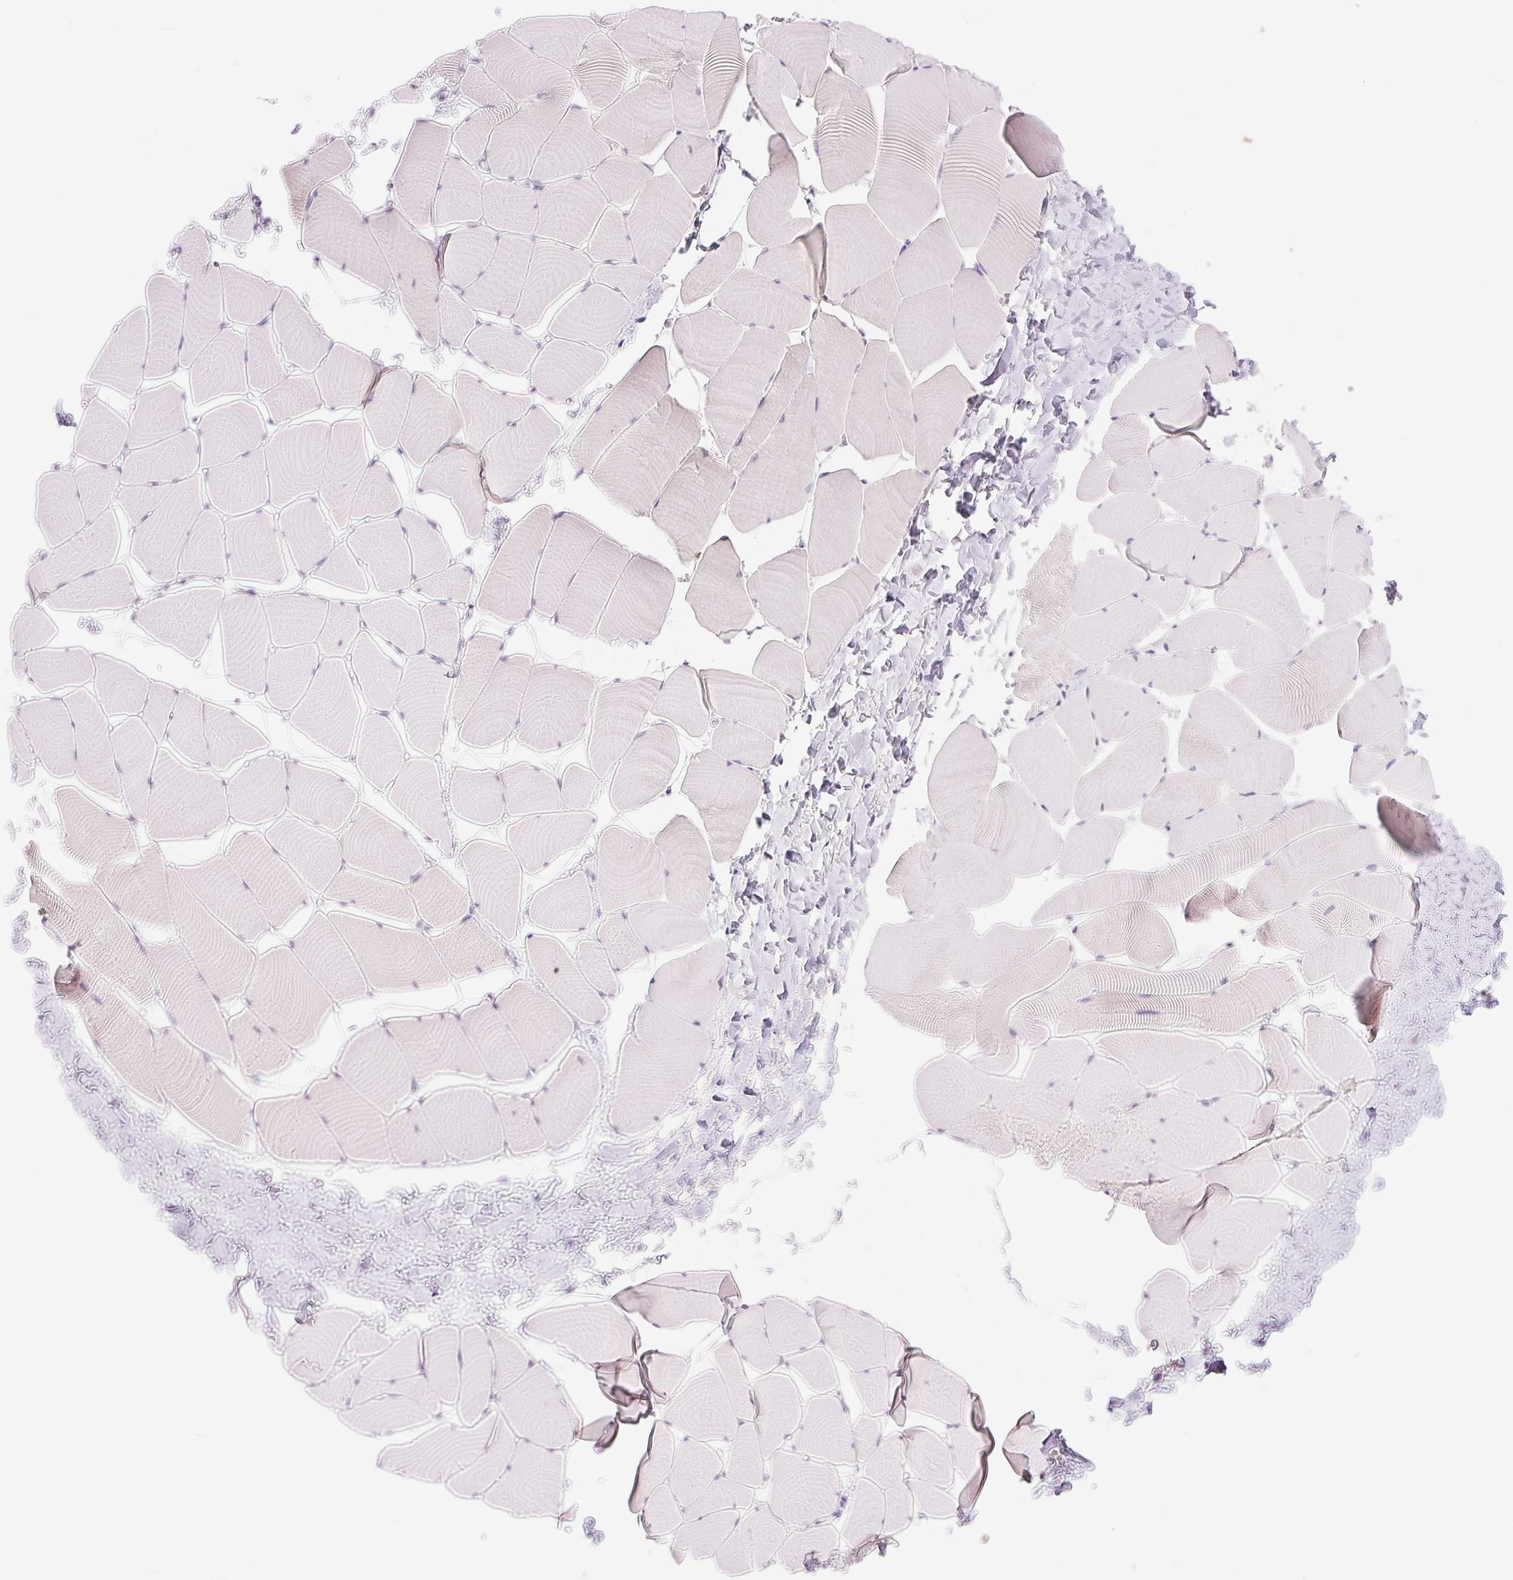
{"staining": {"intensity": "negative", "quantity": "none", "location": "none"}, "tissue": "skeletal muscle", "cell_type": "Myocytes", "image_type": "normal", "snomed": [{"axis": "morphology", "description": "Normal tissue, NOS"}, {"axis": "topography", "description": "Skeletal muscle"}], "caption": "DAB (3,3'-diaminobenzidine) immunohistochemical staining of normal skeletal muscle exhibits no significant staining in myocytes.", "gene": "IFIT1B", "patient": {"sex": "male", "age": 25}}